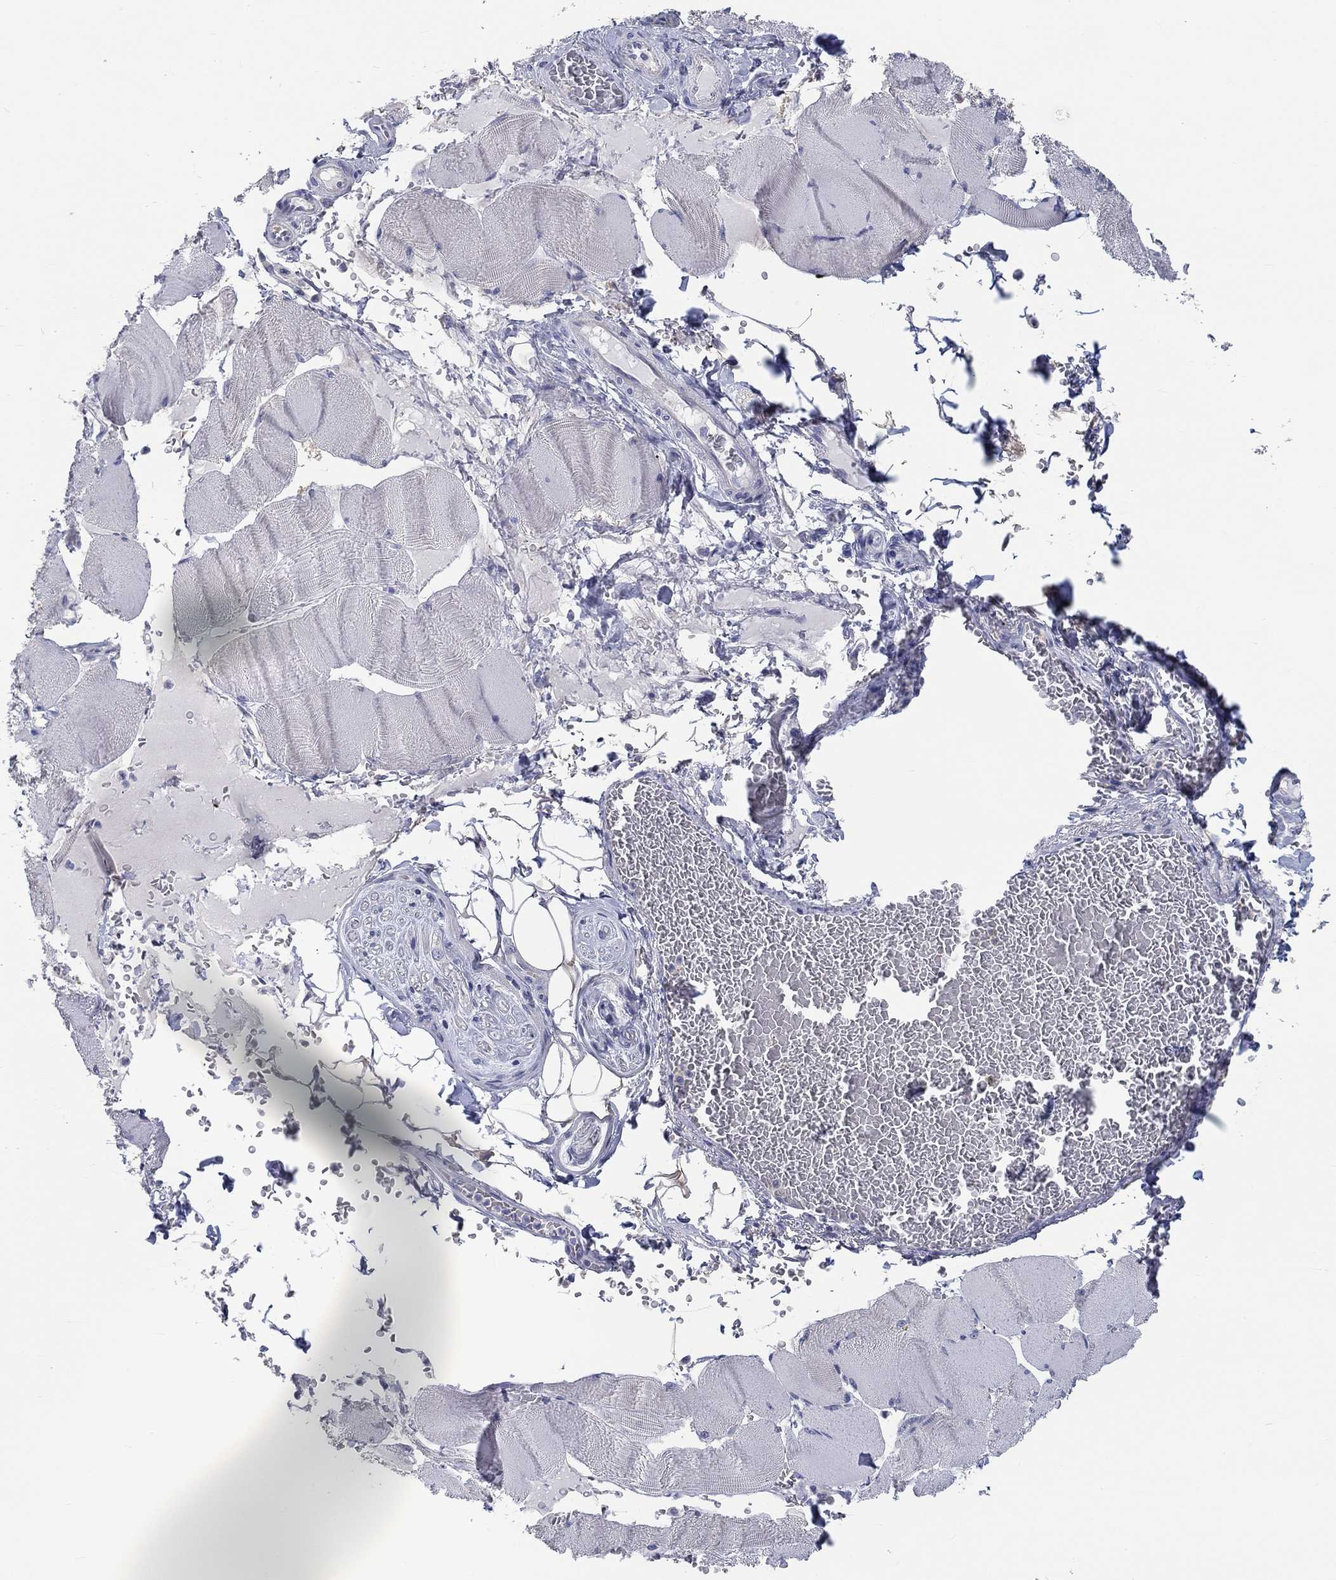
{"staining": {"intensity": "negative", "quantity": "none", "location": "none"}, "tissue": "skeletal muscle", "cell_type": "Myocytes", "image_type": "normal", "snomed": [{"axis": "morphology", "description": "Normal tissue, NOS"}, {"axis": "topography", "description": "Skeletal muscle"}], "caption": "The photomicrograph shows no staining of myocytes in unremarkable skeletal muscle.", "gene": "LRRC4C", "patient": {"sex": "male", "age": 56}}